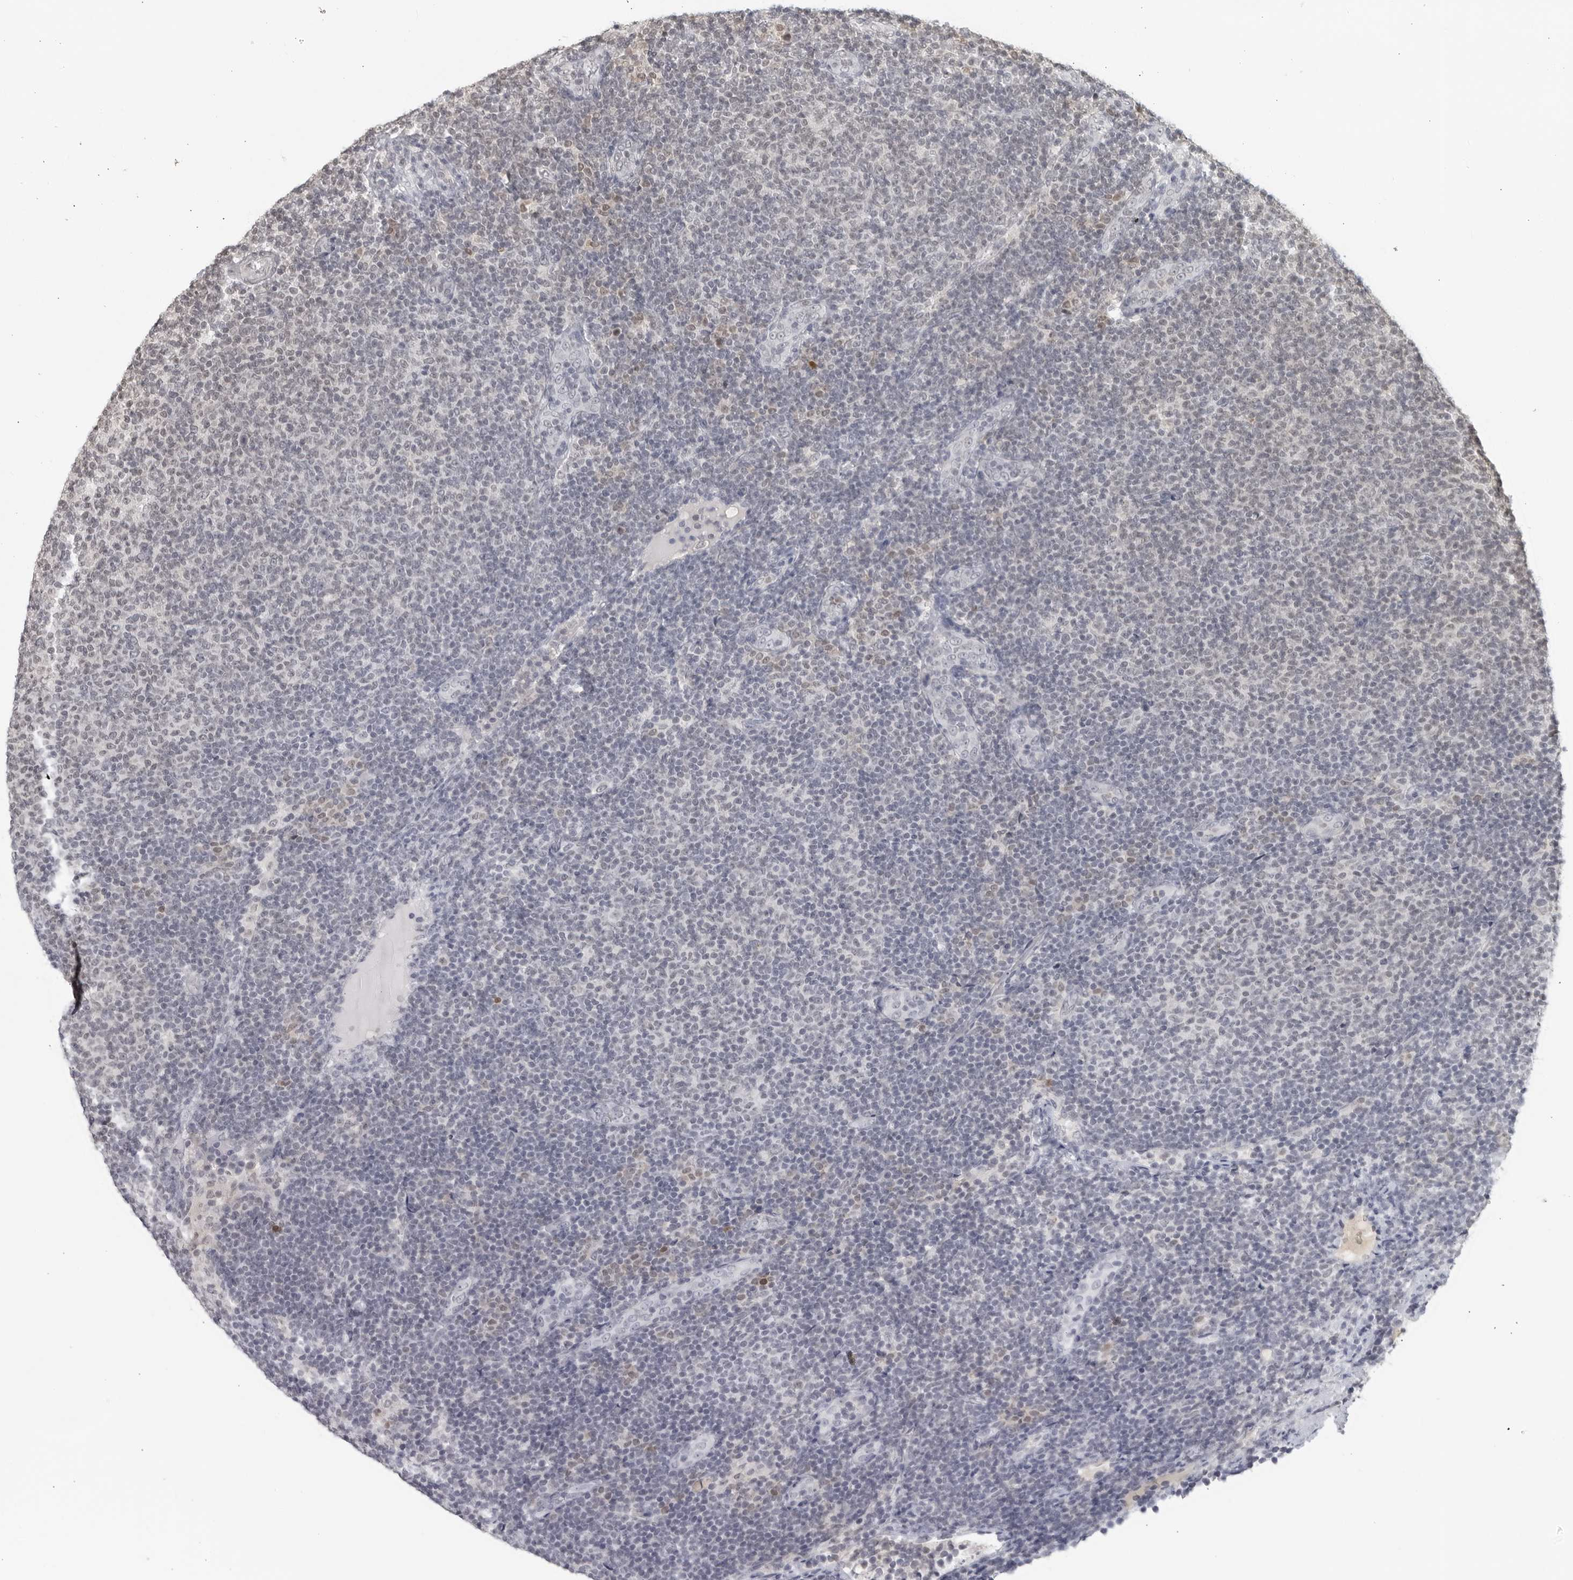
{"staining": {"intensity": "negative", "quantity": "none", "location": "none"}, "tissue": "lymphoma", "cell_type": "Tumor cells", "image_type": "cancer", "snomed": [{"axis": "morphology", "description": "Malignant lymphoma, non-Hodgkin's type, Low grade"}, {"axis": "topography", "description": "Lymph node"}], "caption": "This image is of lymphoma stained with immunohistochemistry to label a protein in brown with the nuclei are counter-stained blue. There is no positivity in tumor cells.", "gene": "RAB11FIP3", "patient": {"sex": "male", "age": 66}}